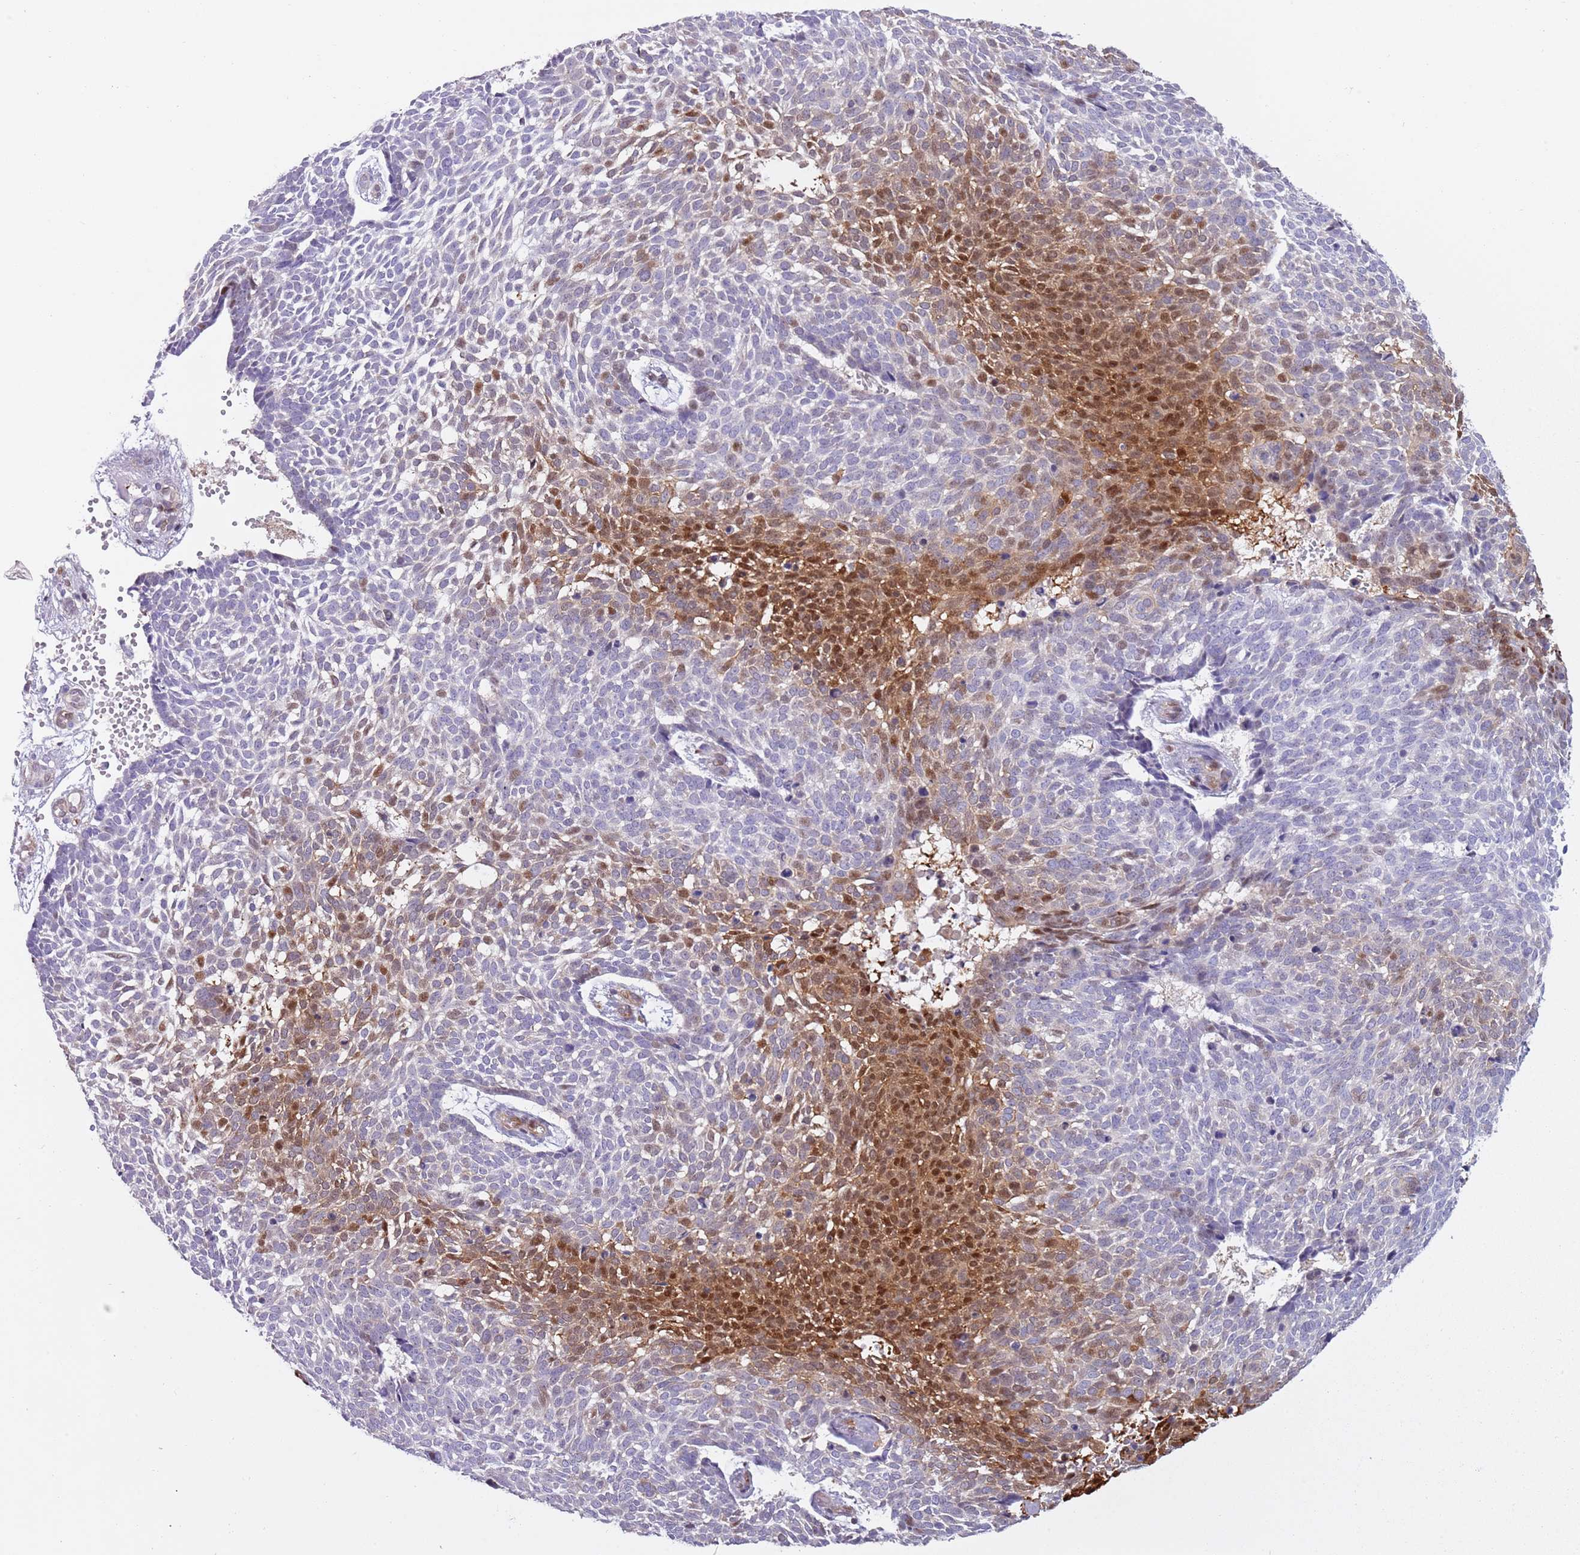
{"staining": {"intensity": "moderate", "quantity": "25%-75%", "location": "cytoplasmic/membranous,nuclear"}, "tissue": "skin cancer", "cell_type": "Tumor cells", "image_type": "cancer", "snomed": [{"axis": "morphology", "description": "Basal cell carcinoma"}, {"axis": "topography", "description": "Skin"}], "caption": "Immunohistochemistry of skin basal cell carcinoma displays medium levels of moderate cytoplasmic/membranous and nuclear expression in approximately 25%-75% of tumor cells.", "gene": "NBPF6", "patient": {"sex": "male", "age": 61}}